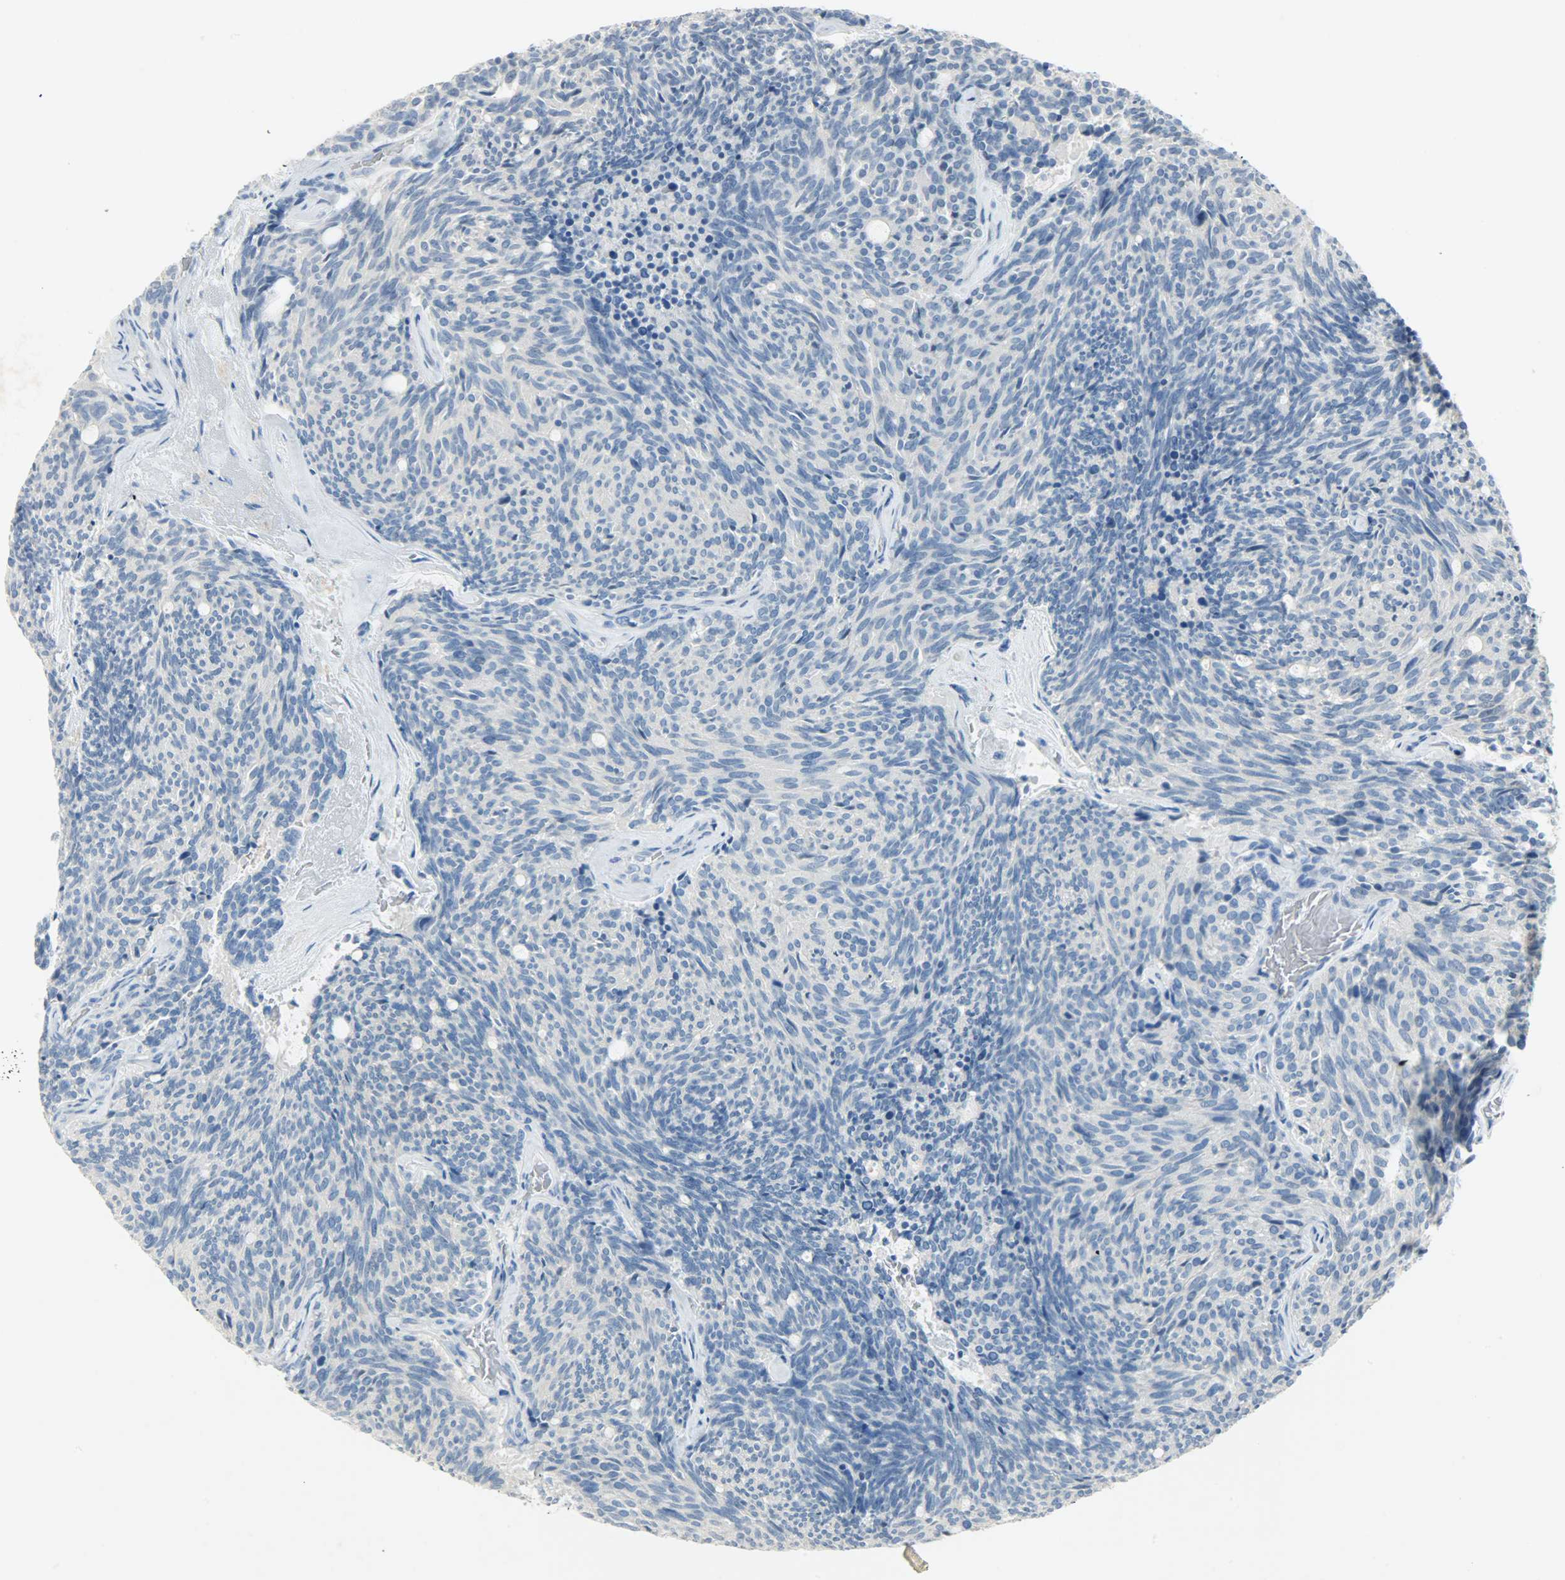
{"staining": {"intensity": "negative", "quantity": "none", "location": "none"}, "tissue": "carcinoid", "cell_type": "Tumor cells", "image_type": "cancer", "snomed": [{"axis": "morphology", "description": "Carcinoid, malignant, NOS"}, {"axis": "topography", "description": "Pancreas"}], "caption": "An image of carcinoid (malignant) stained for a protein exhibits no brown staining in tumor cells.", "gene": "PROM1", "patient": {"sex": "female", "age": 54}}